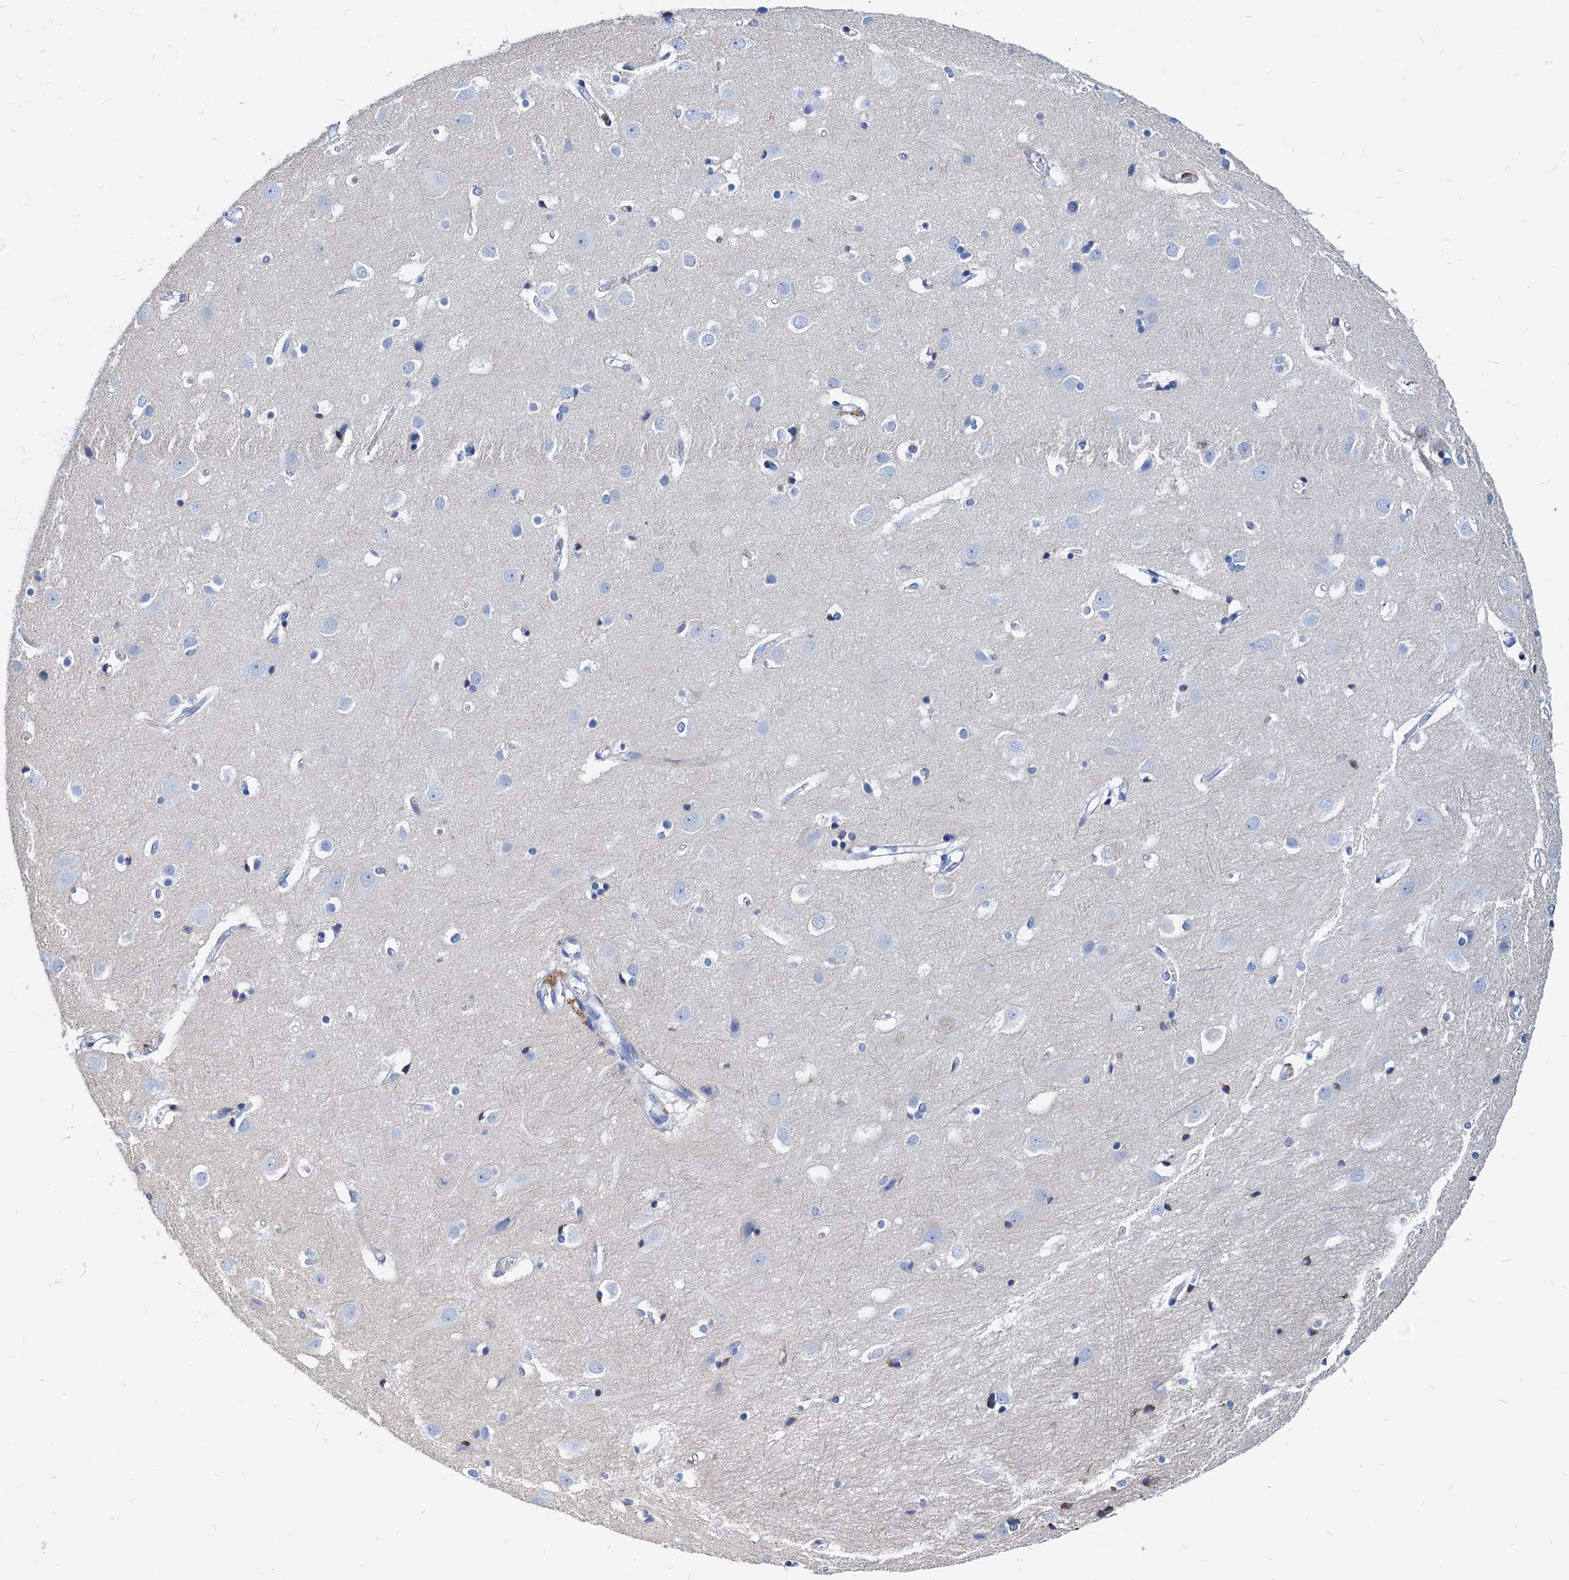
{"staining": {"intensity": "negative", "quantity": "none", "location": "none"}, "tissue": "cerebral cortex", "cell_type": "Endothelial cells", "image_type": "normal", "snomed": [{"axis": "morphology", "description": "Normal tissue, NOS"}, {"axis": "topography", "description": "Cerebral cortex"}], "caption": "This is an immunohistochemistry photomicrograph of benign human cerebral cortex. There is no expression in endothelial cells.", "gene": "LCP2", "patient": {"sex": "male", "age": 54}}